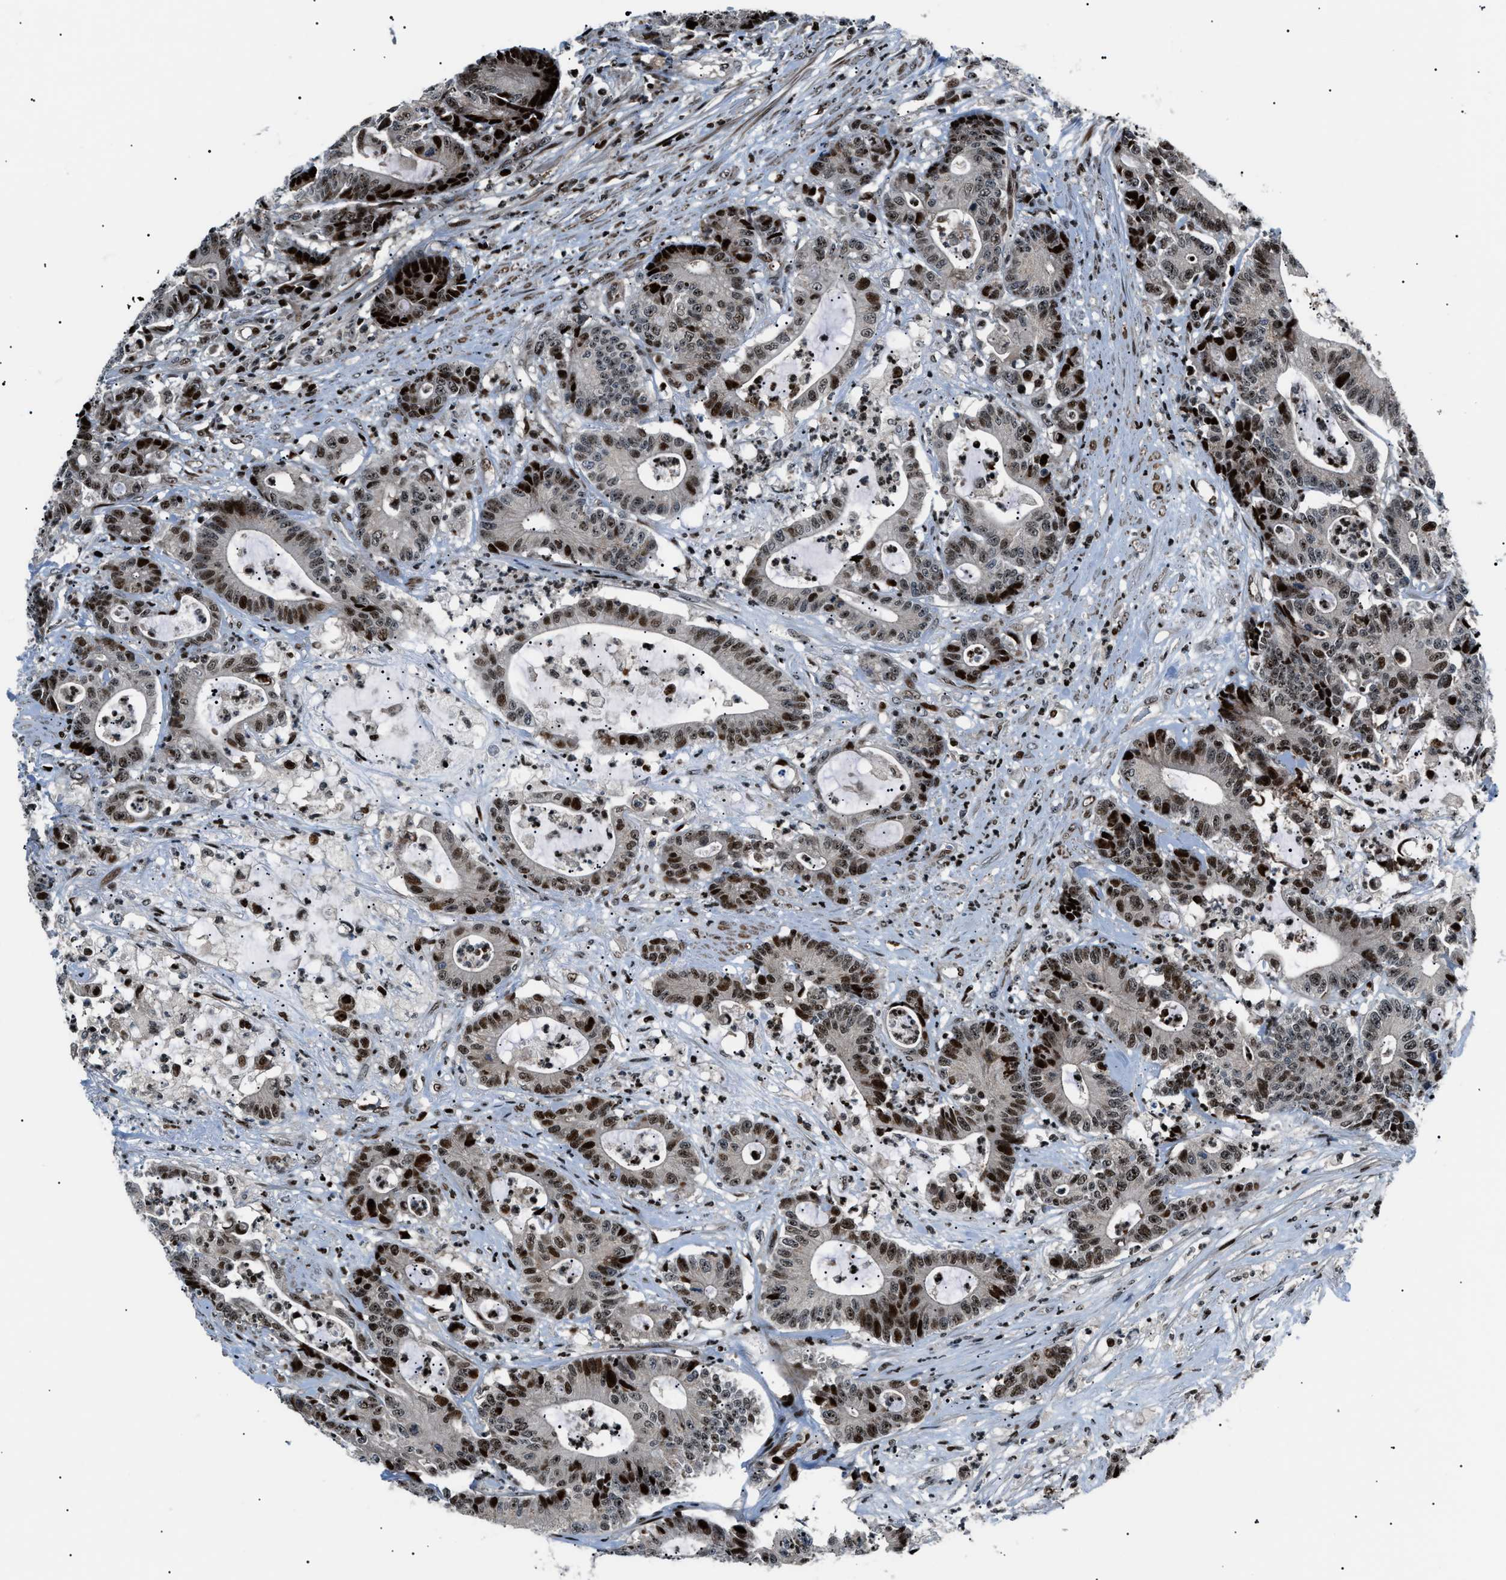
{"staining": {"intensity": "strong", "quantity": ">75%", "location": "nuclear"}, "tissue": "colorectal cancer", "cell_type": "Tumor cells", "image_type": "cancer", "snomed": [{"axis": "morphology", "description": "Adenocarcinoma, NOS"}, {"axis": "topography", "description": "Colon"}], "caption": "Protein expression analysis of human adenocarcinoma (colorectal) reveals strong nuclear positivity in approximately >75% of tumor cells.", "gene": "PRKX", "patient": {"sex": "female", "age": 84}}